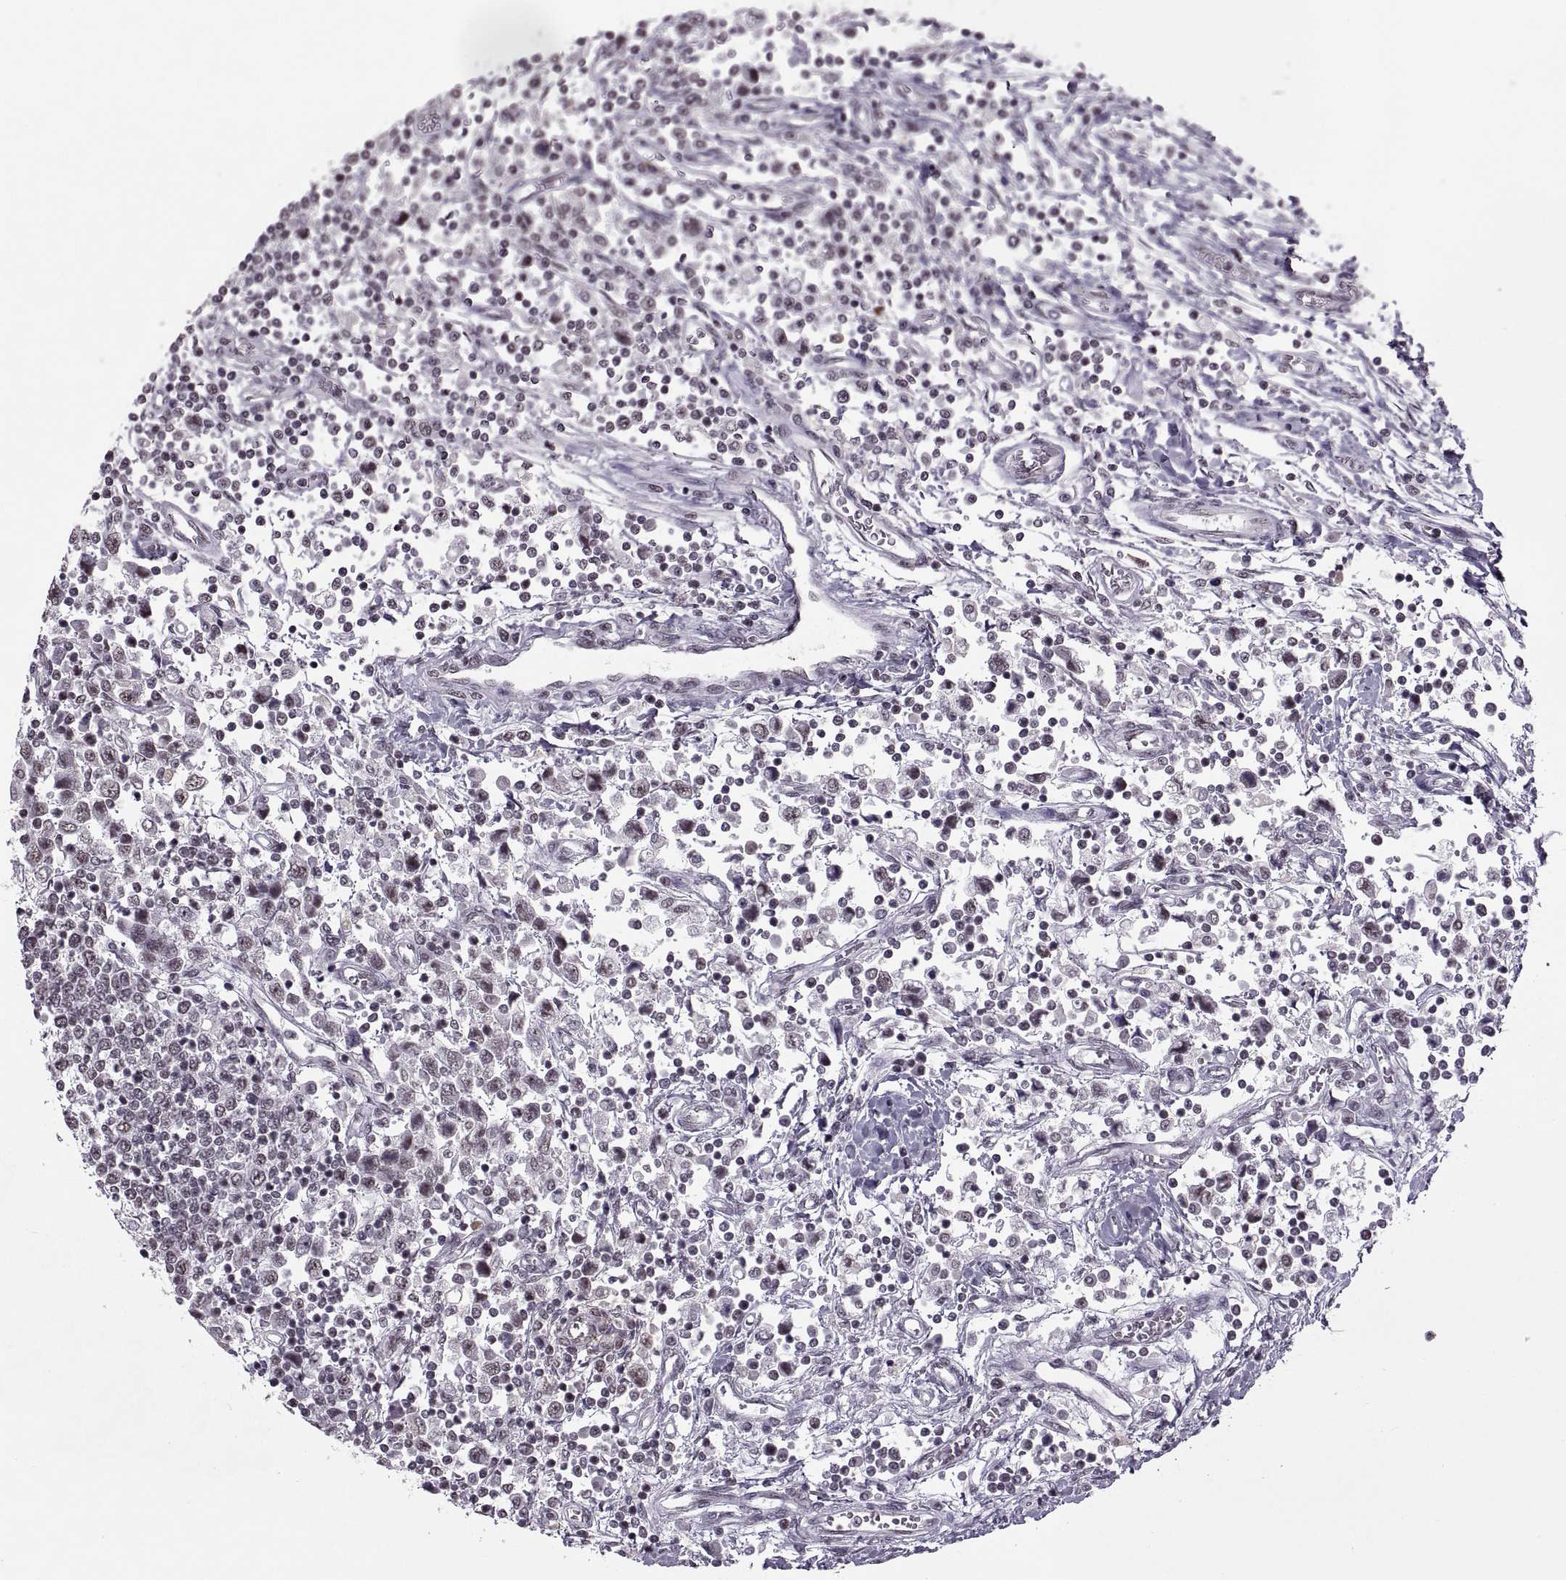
{"staining": {"intensity": "negative", "quantity": "none", "location": "none"}, "tissue": "testis cancer", "cell_type": "Tumor cells", "image_type": "cancer", "snomed": [{"axis": "morphology", "description": "Seminoma, NOS"}, {"axis": "topography", "description": "Testis"}], "caption": "High power microscopy image of an IHC micrograph of testis cancer (seminoma), revealing no significant expression in tumor cells. The staining is performed using DAB brown chromogen with nuclei counter-stained in using hematoxylin.", "gene": "OTP", "patient": {"sex": "male", "age": 34}}